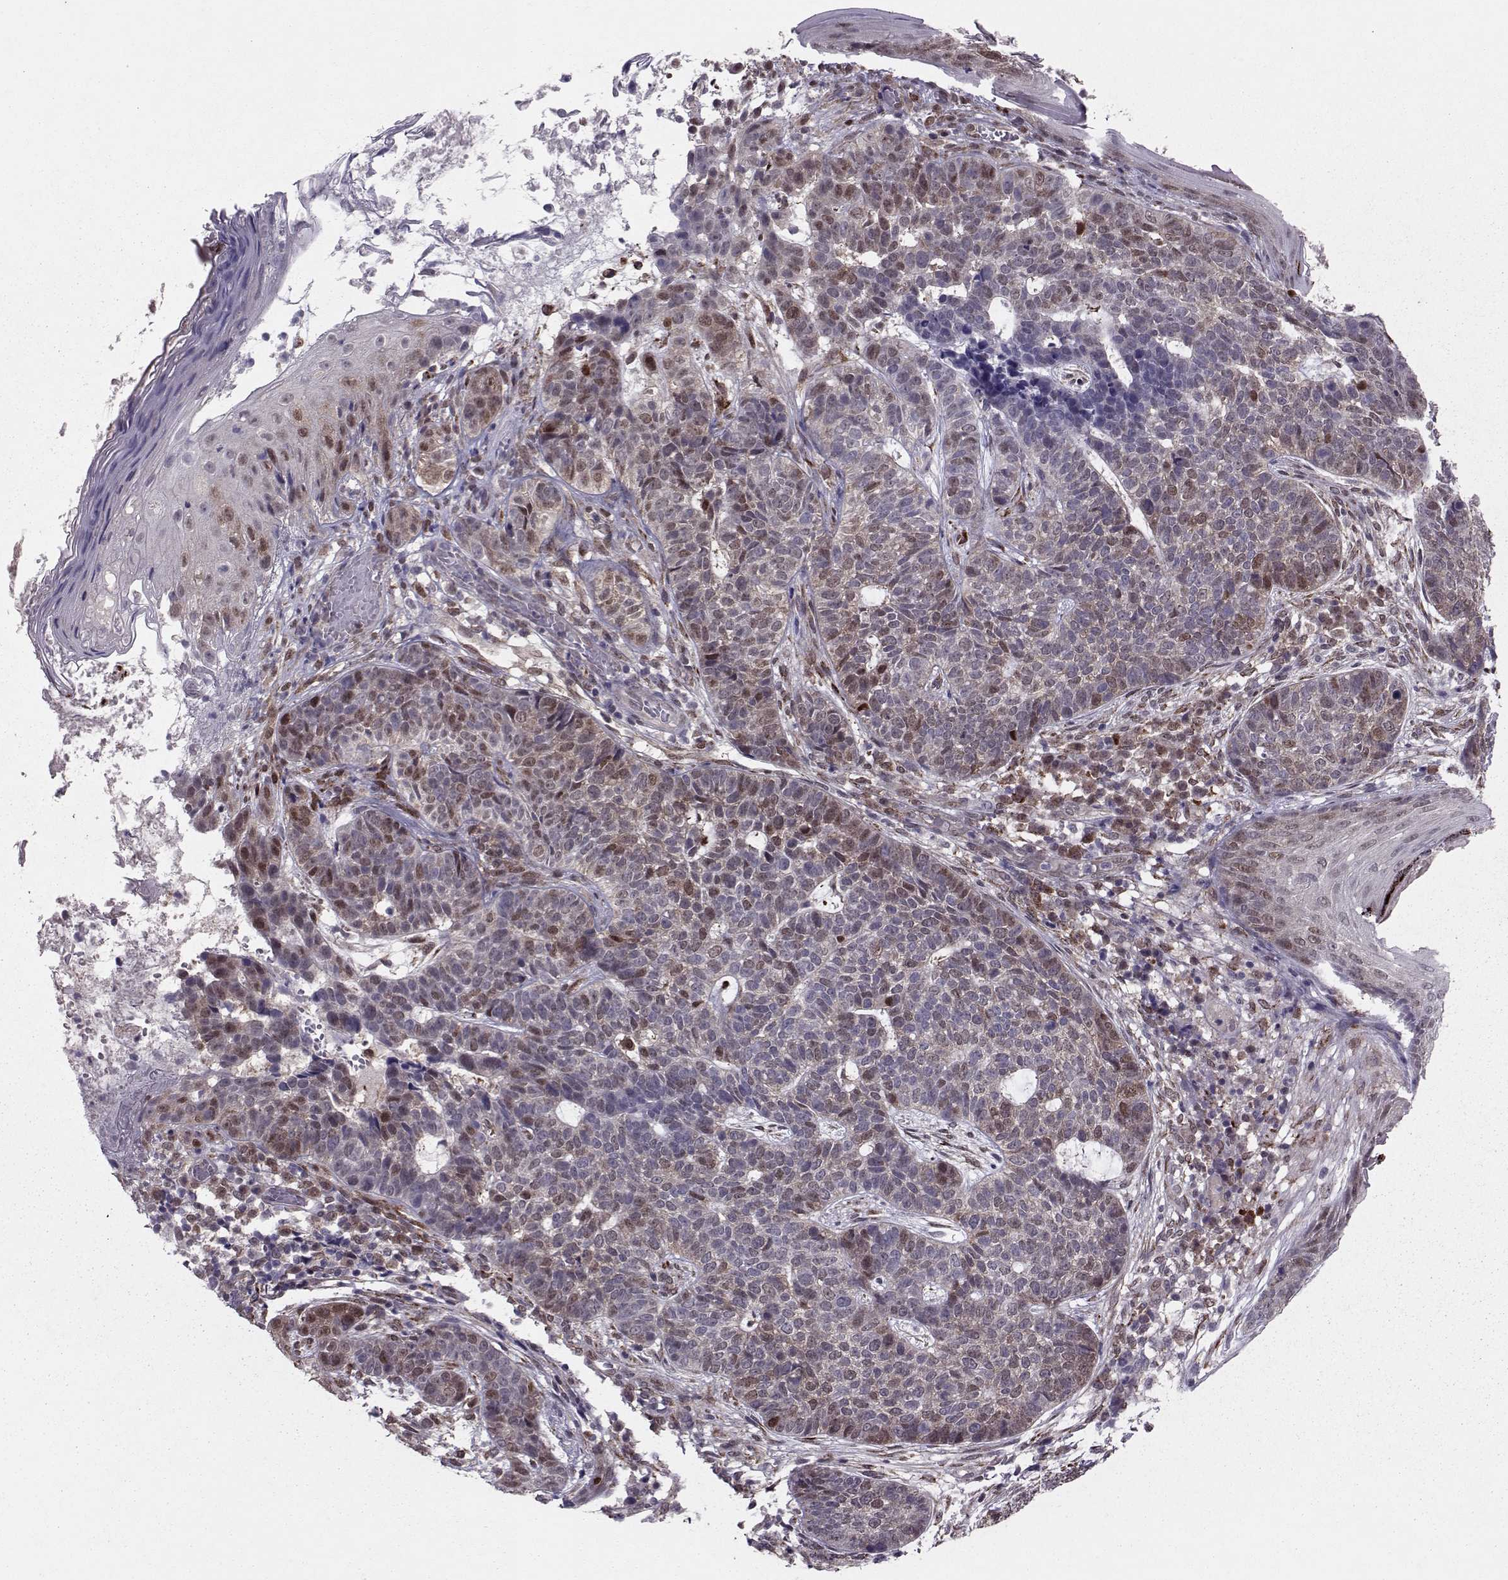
{"staining": {"intensity": "moderate", "quantity": "25%-75%", "location": "nuclear"}, "tissue": "skin cancer", "cell_type": "Tumor cells", "image_type": "cancer", "snomed": [{"axis": "morphology", "description": "Basal cell carcinoma"}, {"axis": "topography", "description": "Skin"}], "caption": "IHC image of neoplastic tissue: basal cell carcinoma (skin) stained using immunohistochemistry (IHC) exhibits medium levels of moderate protein expression localized specifically in the nuclear of tumor cells, appearing as a nuclear brown color.", "gene": "CDK4", "patient": {"sex": "female", "age": 69}}